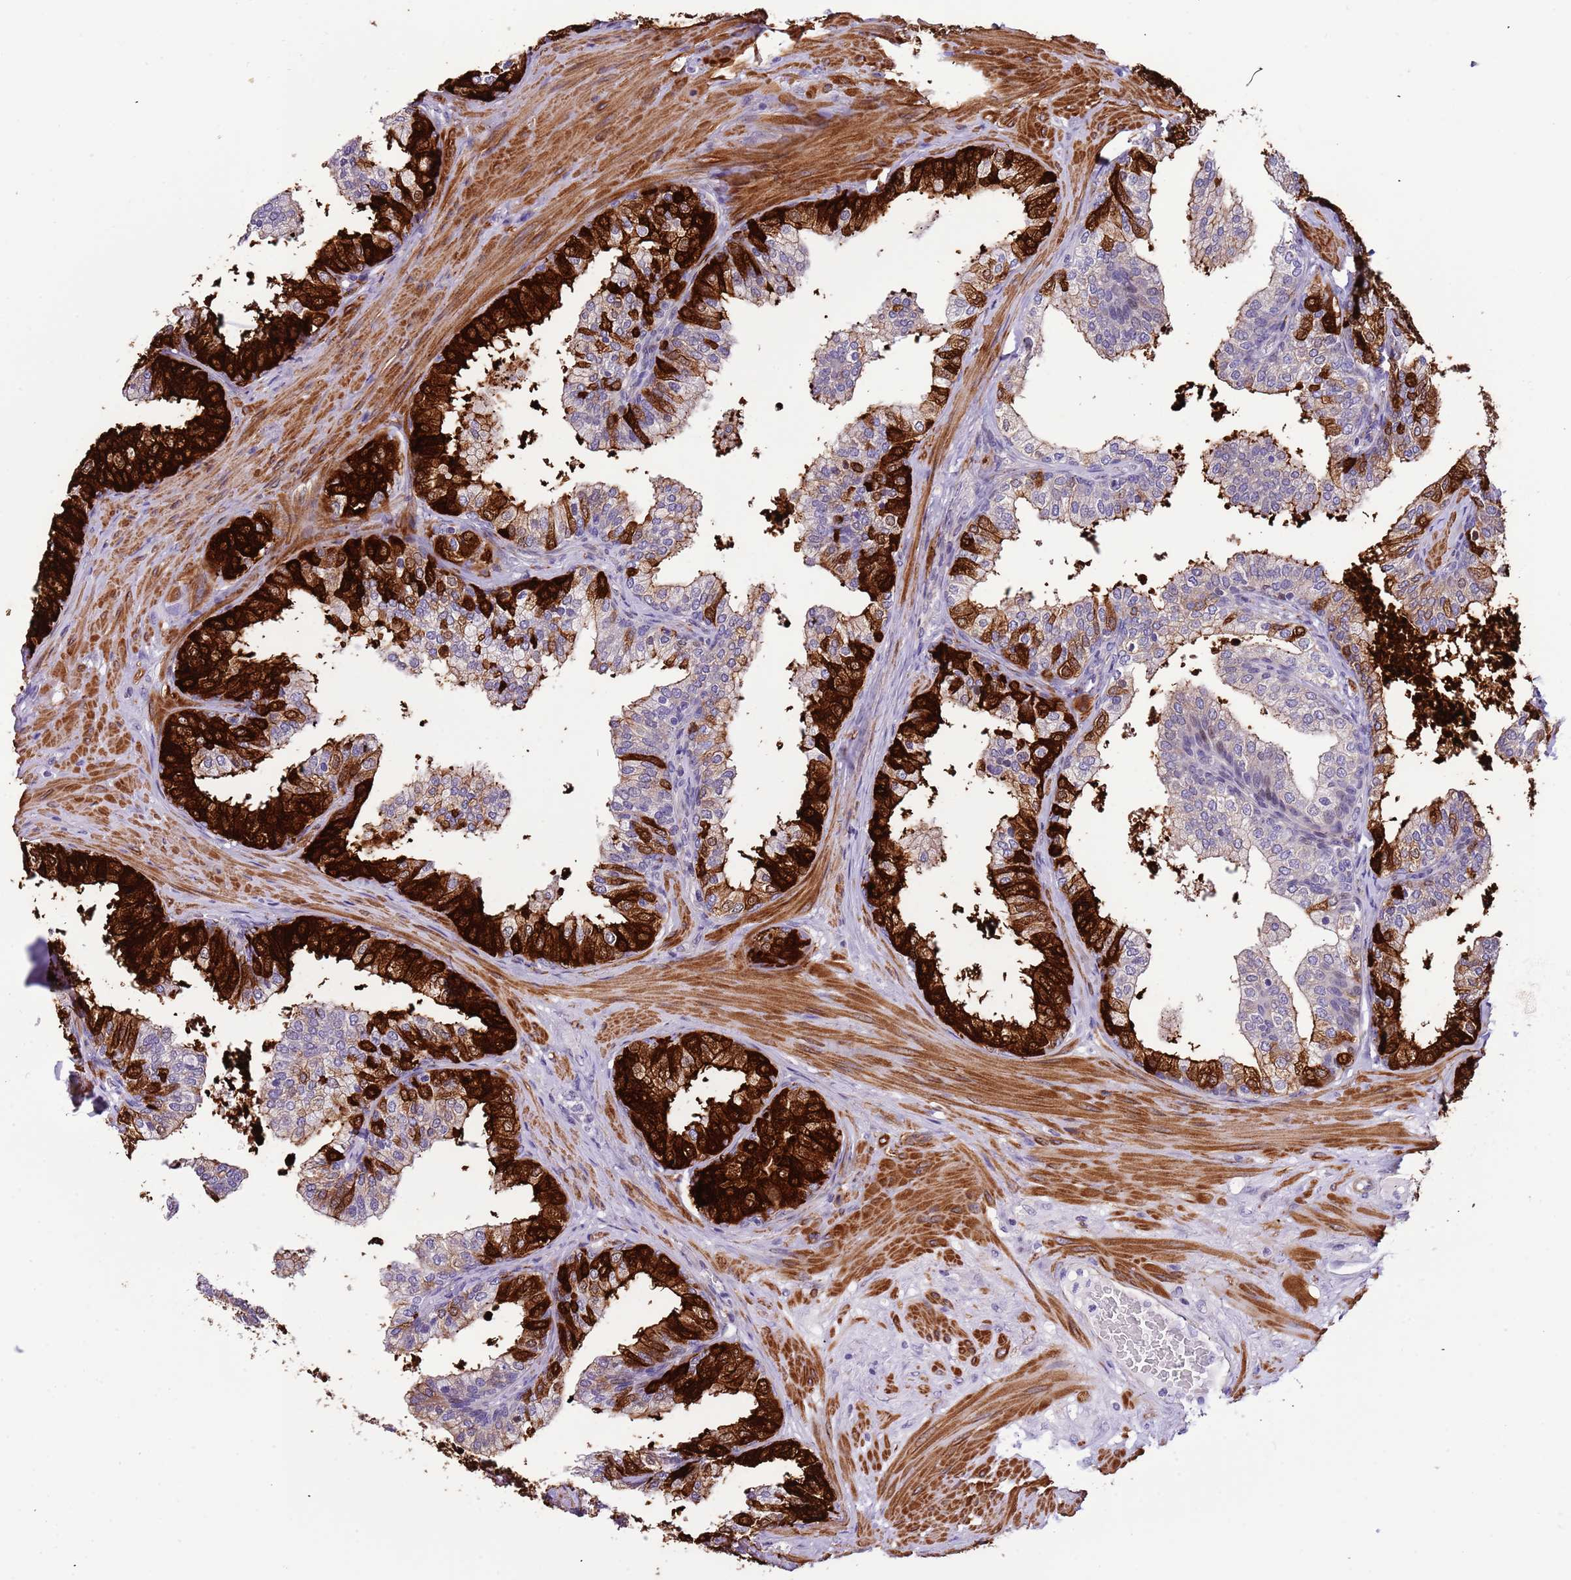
{"staining": {"intensity": "strong", "quantity": "25%-75%", "location": "cytoplasmic/membranous,nuclear"}, "tissue": "prostate", "cell_type": "Glandular cells", "image_type": "normal", "snomed": [{"axis": "morphology", "description": "Normal tissue, NOS"}, {"axis": "topography", "description": "Prostate"}], "caption": "Prostate stained with immunohistochemistry (IHC) demonstrates strong cytoplasmic/membranous,nuclear positivity in about 25%-75% of glandular cells. The staining is performed using DAB brown chromogen to label protein expression. The nuclei are counter-stained blue using hematoxylin.", "gene": "PLEKHH1", "patient": {"sex": "male", "age": 60}}